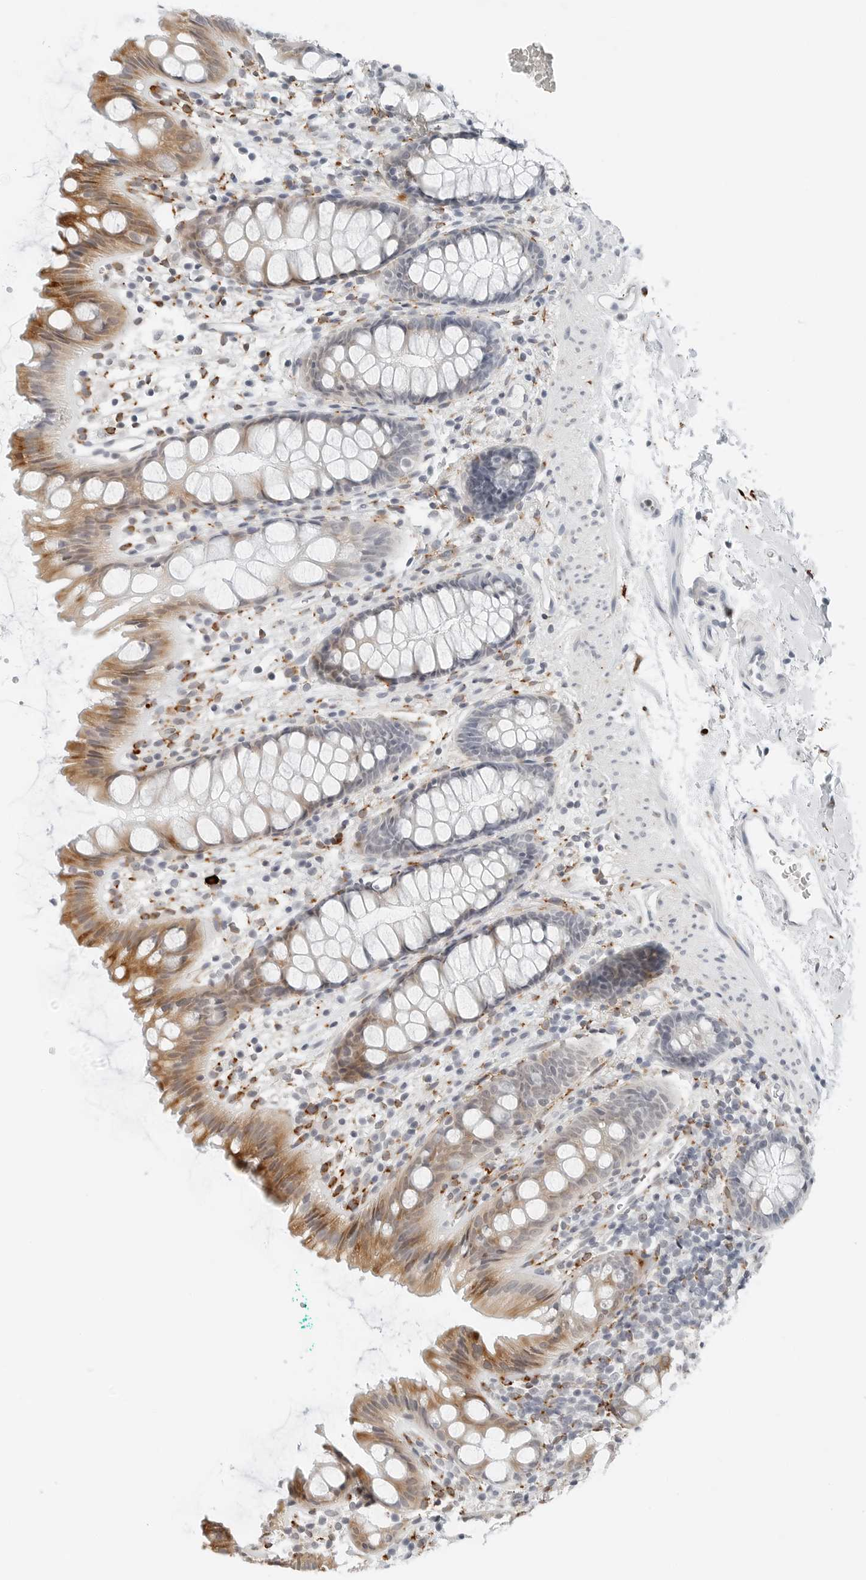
{"staining": {"intensity": "moderate", "quantity": "25%-75%", "location": "cytoplasmic/membranous"}, "tissue": "rectum", "cell_type": "Glandular cells", "image_type": "normal", "snomed": [{"axis": "morphology", "description": "Normal tissue, NOS"}, {"axis": "topography", "description": "Rectum"}], "caption": "A histopathology image of rectum stained for a protein demonstrates moderate cytoplasmic/membranous brown staining in glandular cells.", "gene": "P4HA2", "patient": {"sex": "female", "age": 65}}